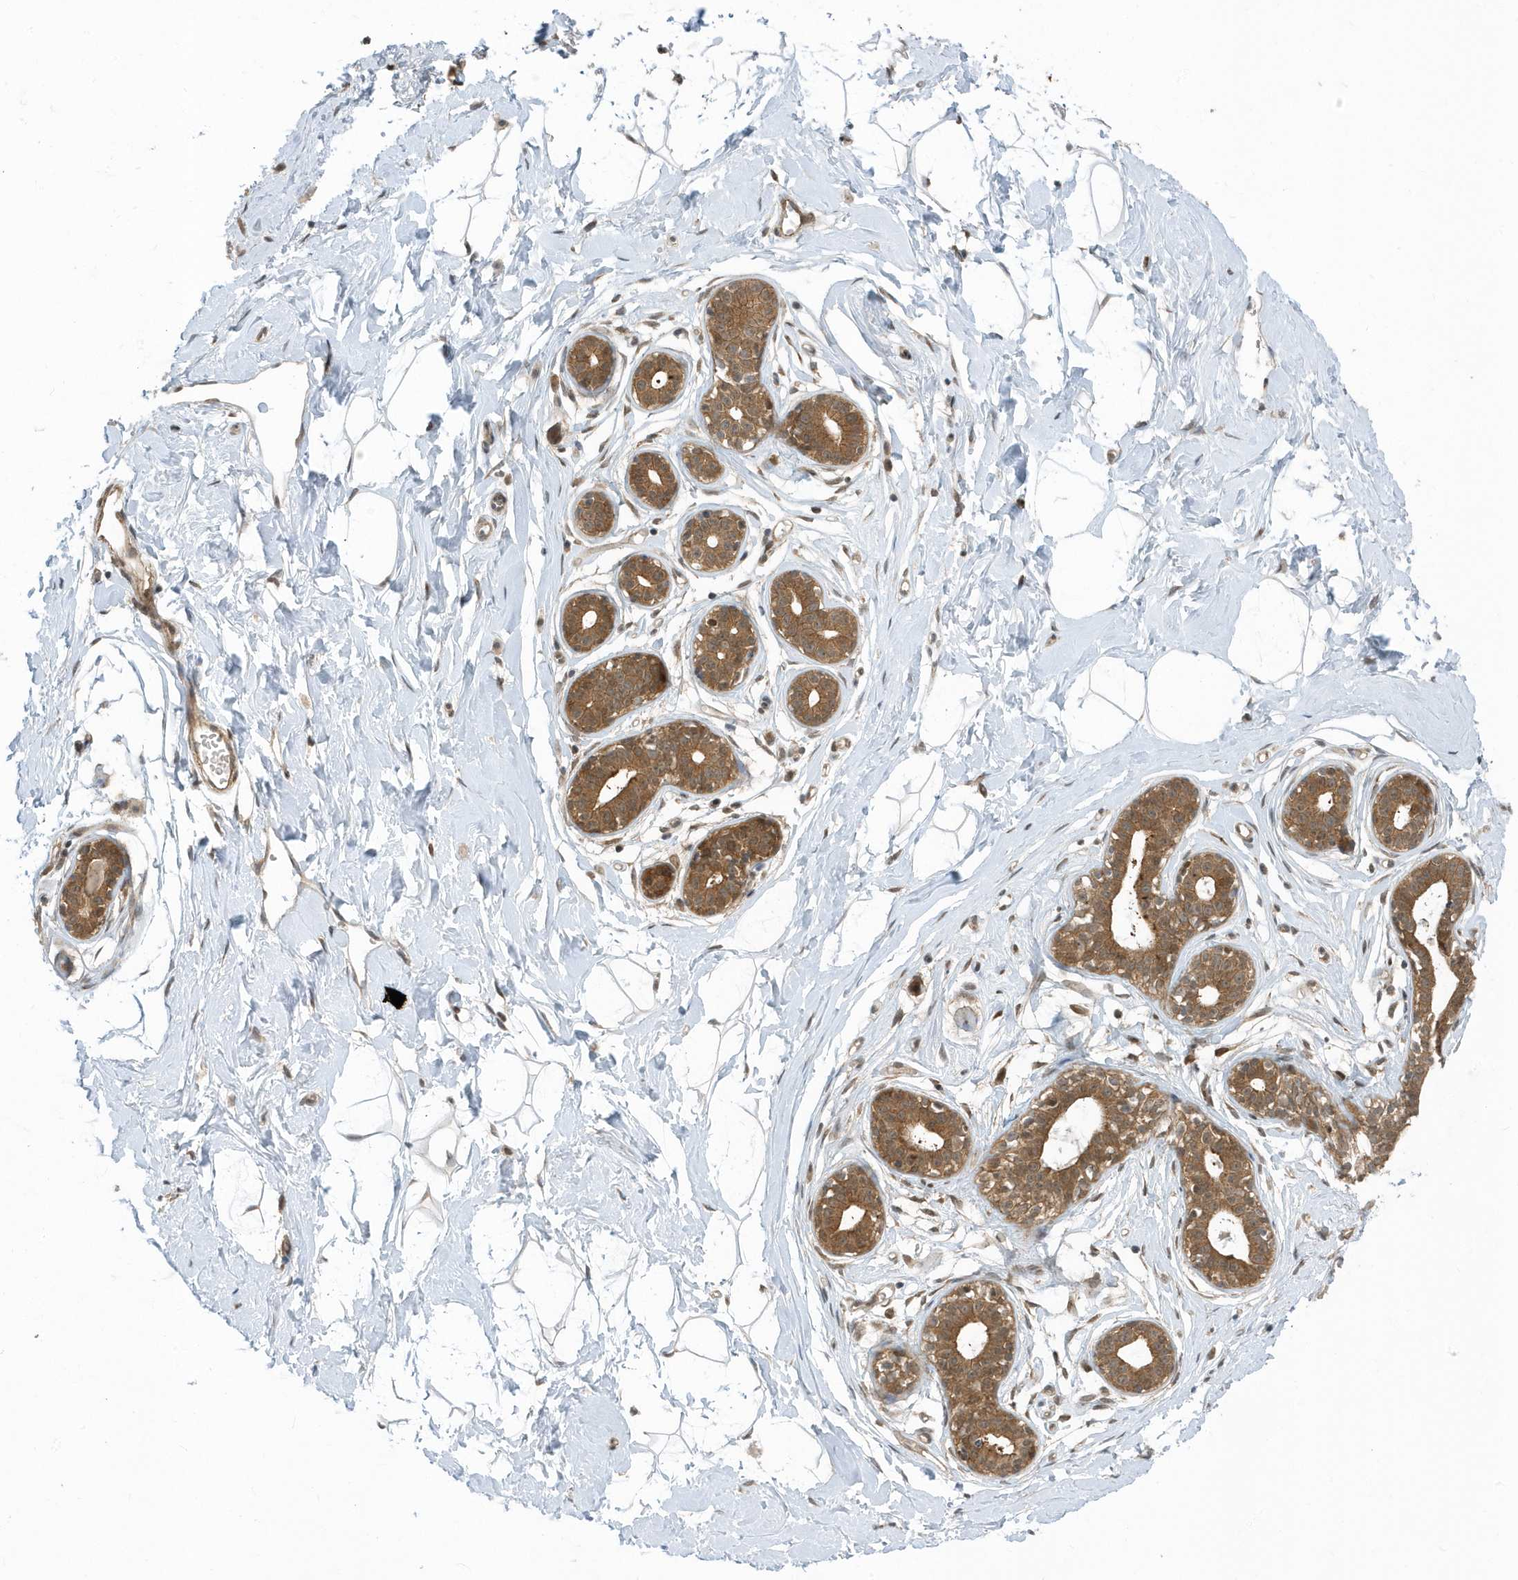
{"staining": {"intensity": "weak", "quantity": "<25%", "location": "cytoplasmic/membranous,nuclear"}, "tissue": "breast", "cell_type": "Adipocytes", "image_type": "normal", "snomed": [{"axis": "morphology", "description": "Normal tissue, NOS"}, {"axis": "morphology", "description": "Adenoma, NOS"}, {"axis": "topography", "description": "Breast"}], "caption": "DAB immunohistochemical staining of unremarkable human breast demonstrates no significant staining in adipocytes.", "gene": "USP53", "patient": {"sex": "female", "age": 23}}